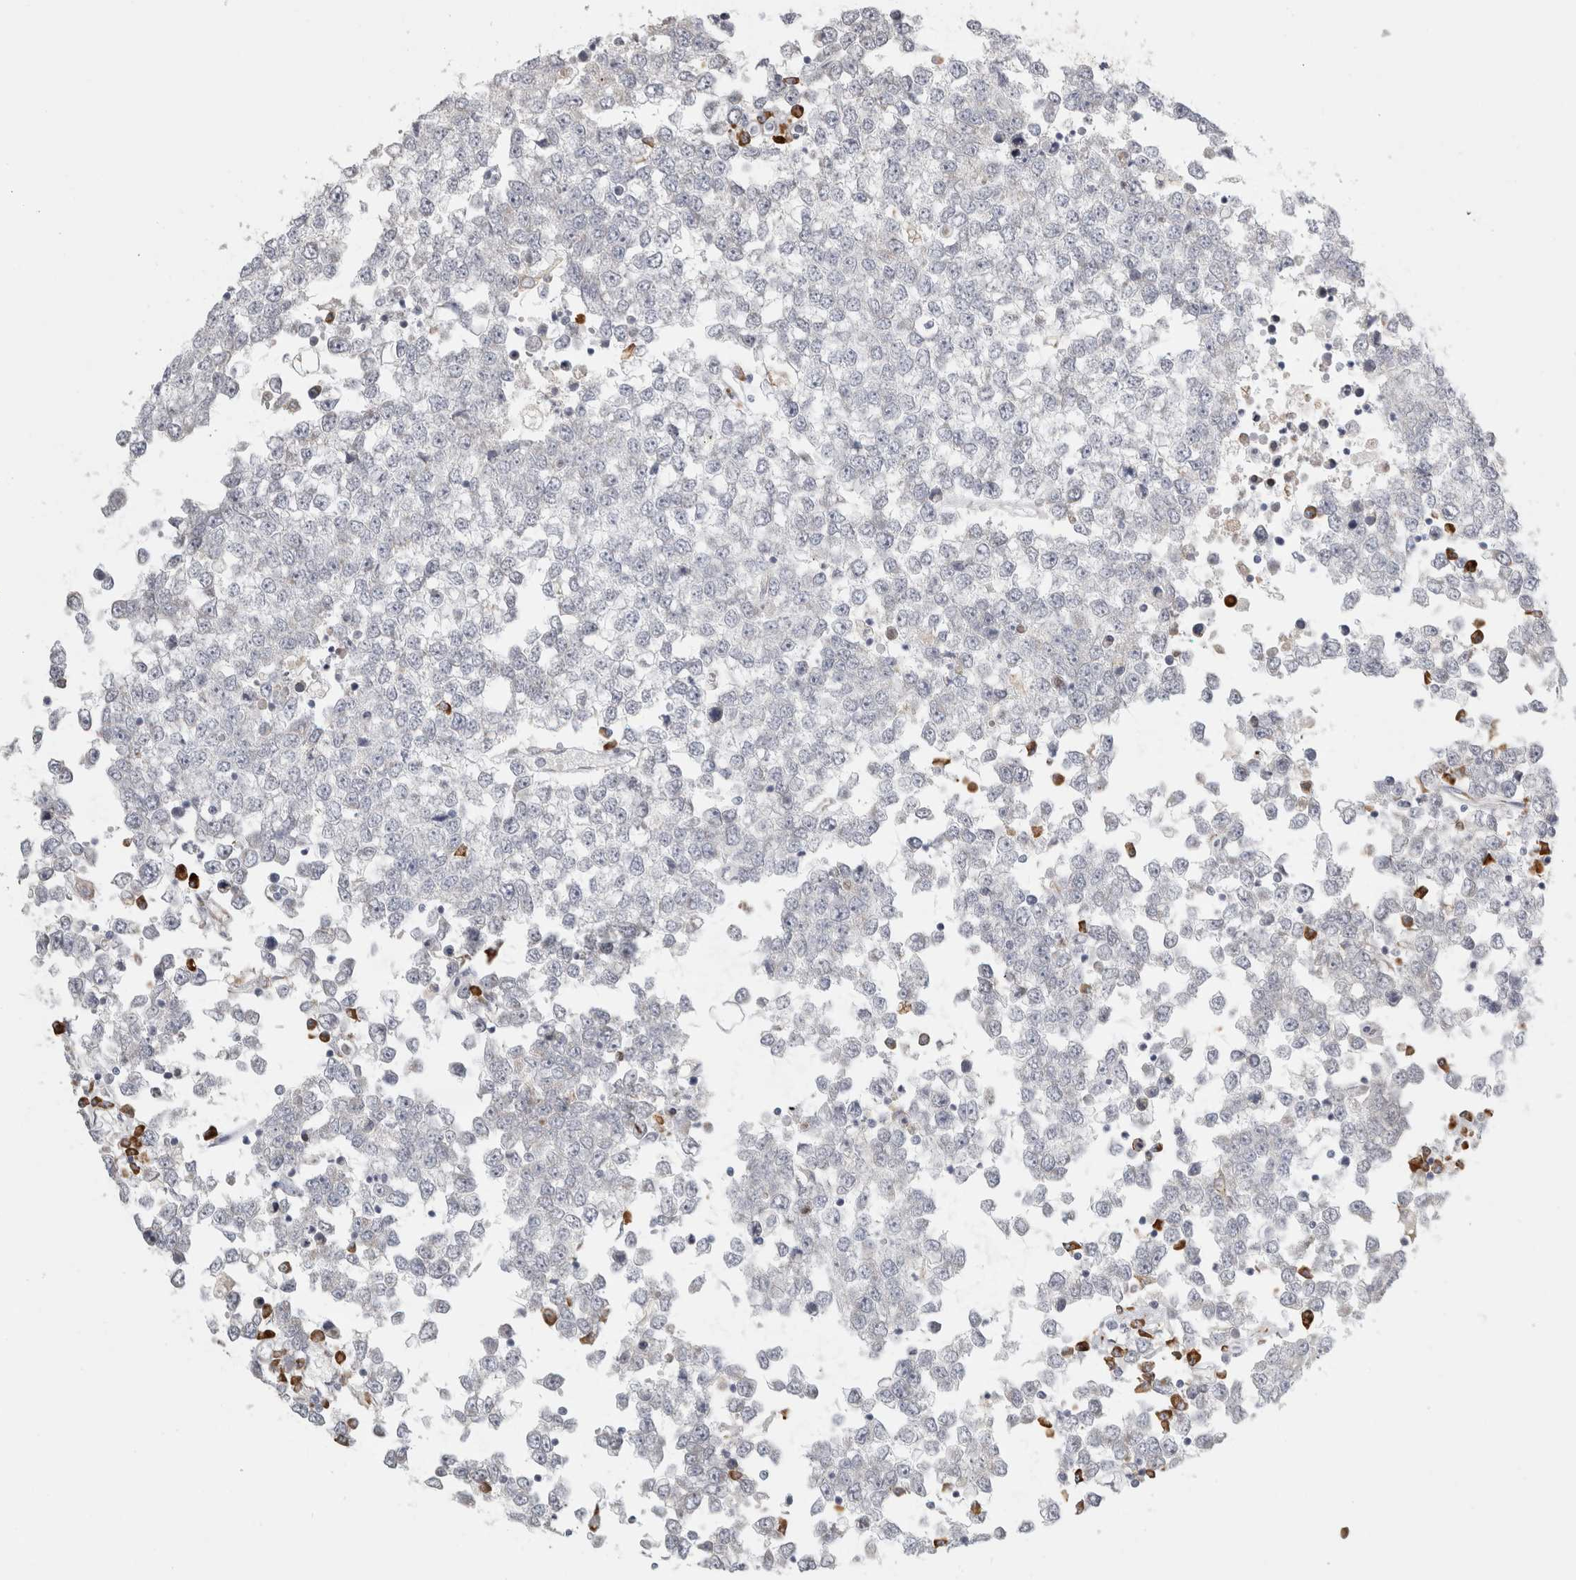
{"staining": {"intensity": "negative", "quantity": "none", "location": "none"}, "tissue": "testis cancer", "cell_type": "Tumor cells", "image_type": "cancer", "snomed": [{"axis": "morphology", "description": "Seminoma, NOS"}, {"axis": "topography", "description": "Testis"}], "caption": "Photomicrograph shows no protein positivity in tumor cells of testis seminoma tissue.", "gene": "OSTN", "patient": {"sex": "male", "age": 65}}